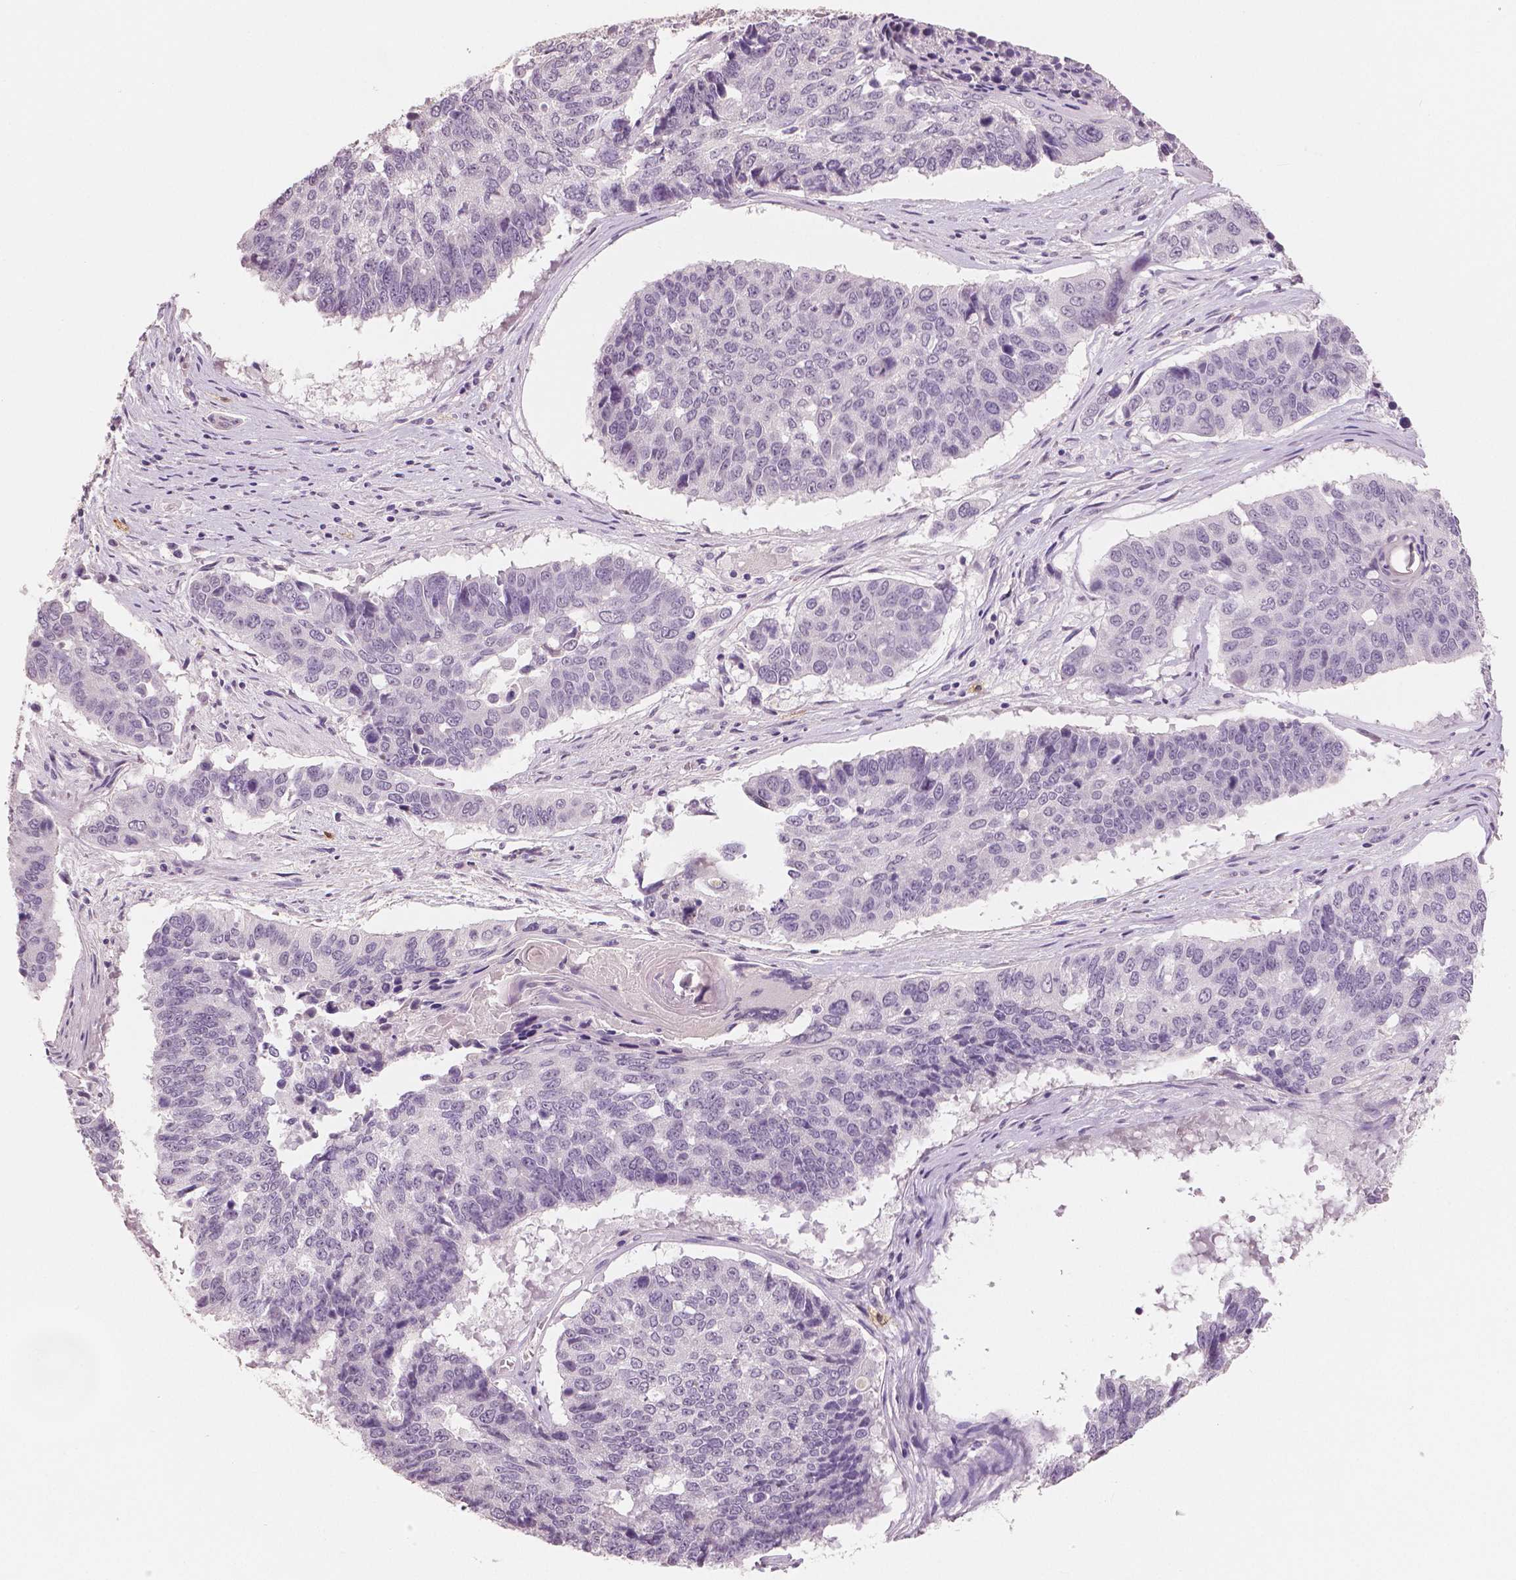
{"staining": {"intensity": "negative", "quantity": "none", "location": "none"}, "tissue": "lung cancer", "cell_type": "Tumor cells", "image_type": "cancer", "snomed": [{"axis": "morphology", "description": "Squamous cell carcinoma, NOS"}, {"axis": "topography", "description": "Lung"}], "caption": "An IHC image of lung cancer is shown. There is no staining in tumor cells of lung cancer.", "gene": "KIT", "patient": {"sex": "male", "age": 73}}